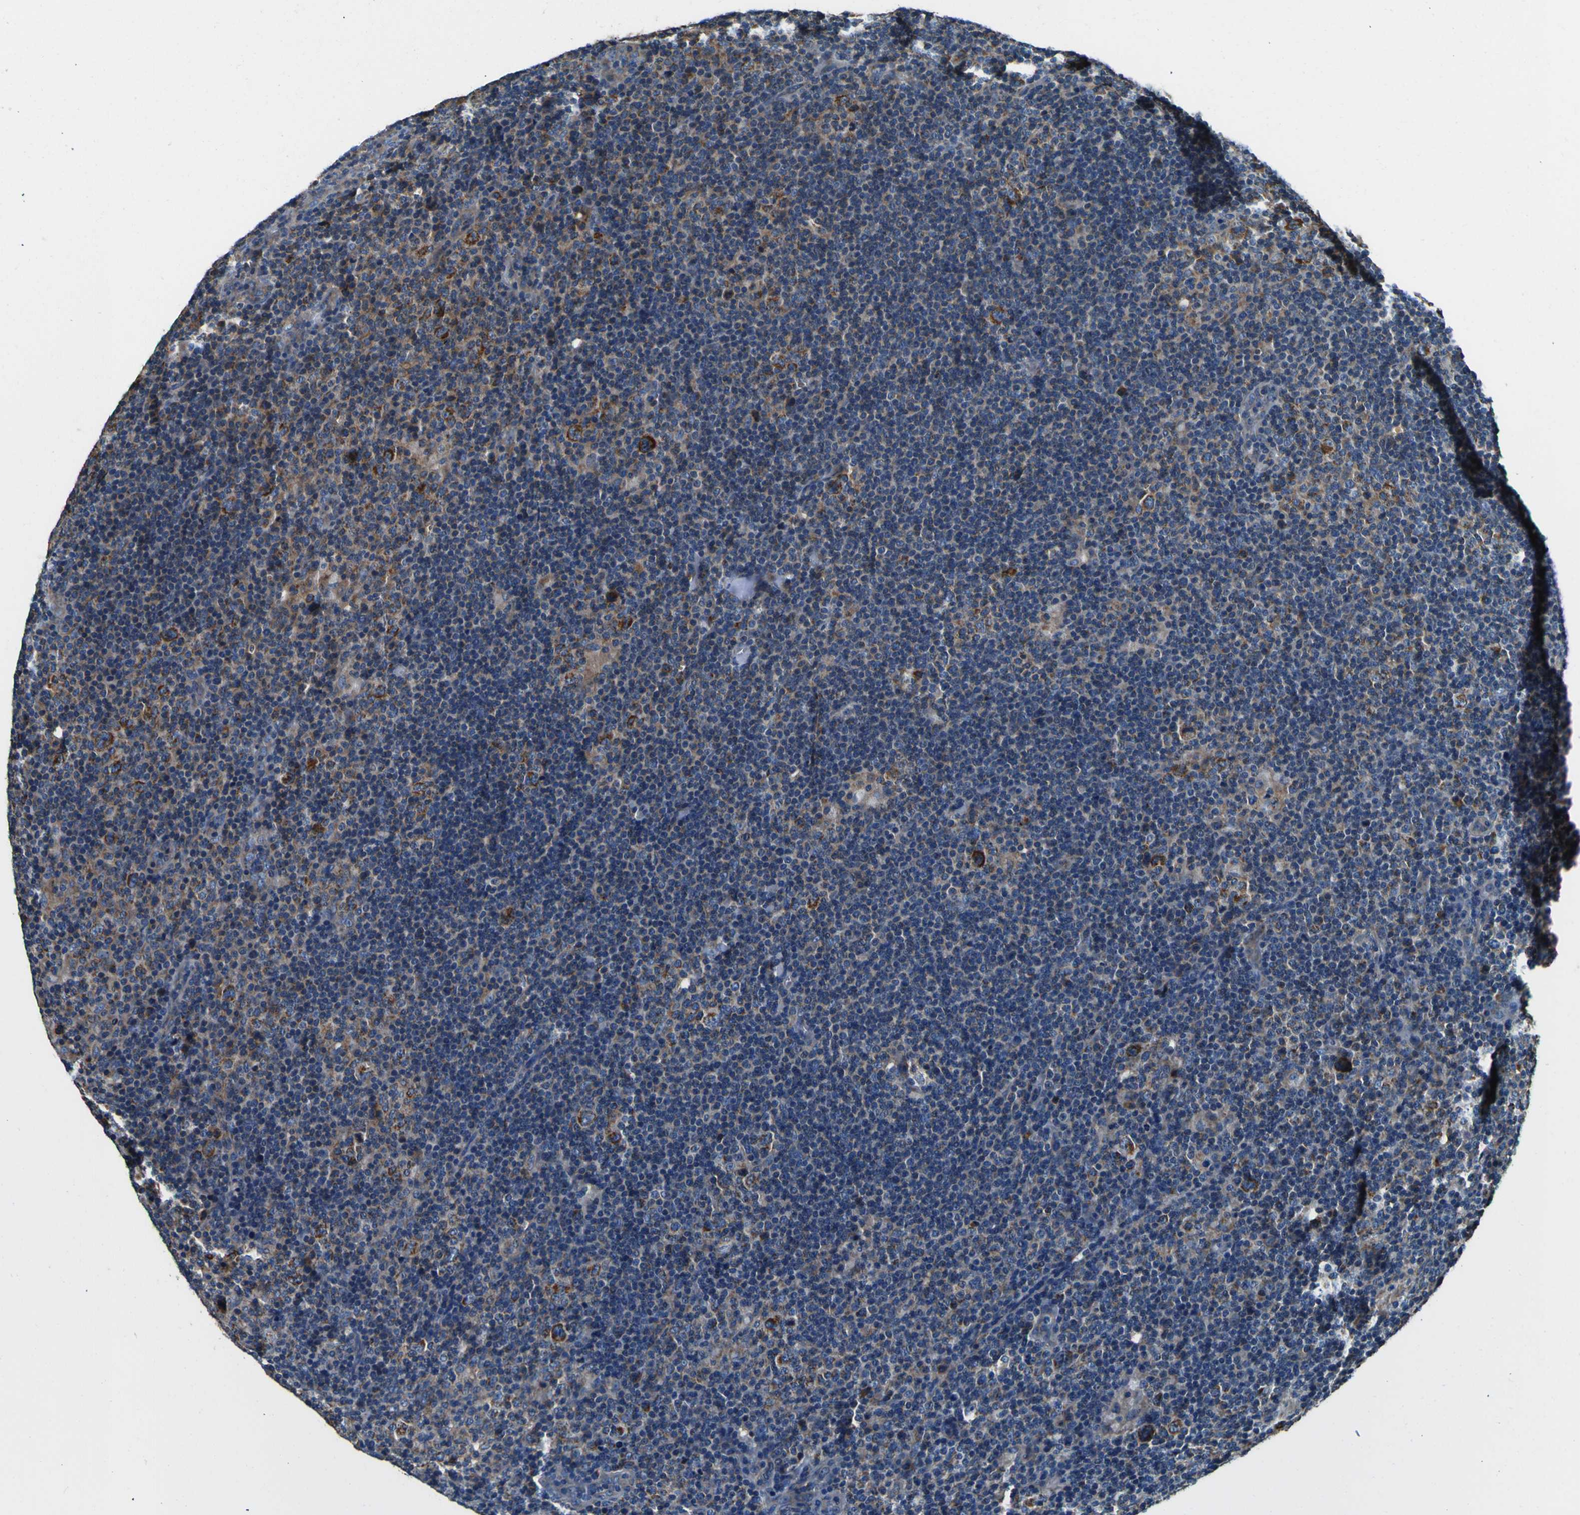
{"staining": {"intensity": "moderate", "quantity": ">75%", "location": "cytoplasmic/membranous"}, "tissue": "lymphoma", "cell_type": "Tumor cells", "image_type": "cancer", "snomed": [{"axis": "morphology", "description": "Hodgkin's disease, NOS"}, {"axis": "topography", "description": "Lymph node"}], "caption": "Protein analysis of Hodgkin's disease tissue reveals moderate cytoplasmic/membranous staining in approximately >75% of tumor cells. (DAB (3,3'-diaminobenzidine) = brown stain, brightfield microscopy at high magnification).", "gene": "INPP5A", "patient": {"sex": "female", "age": 57}}